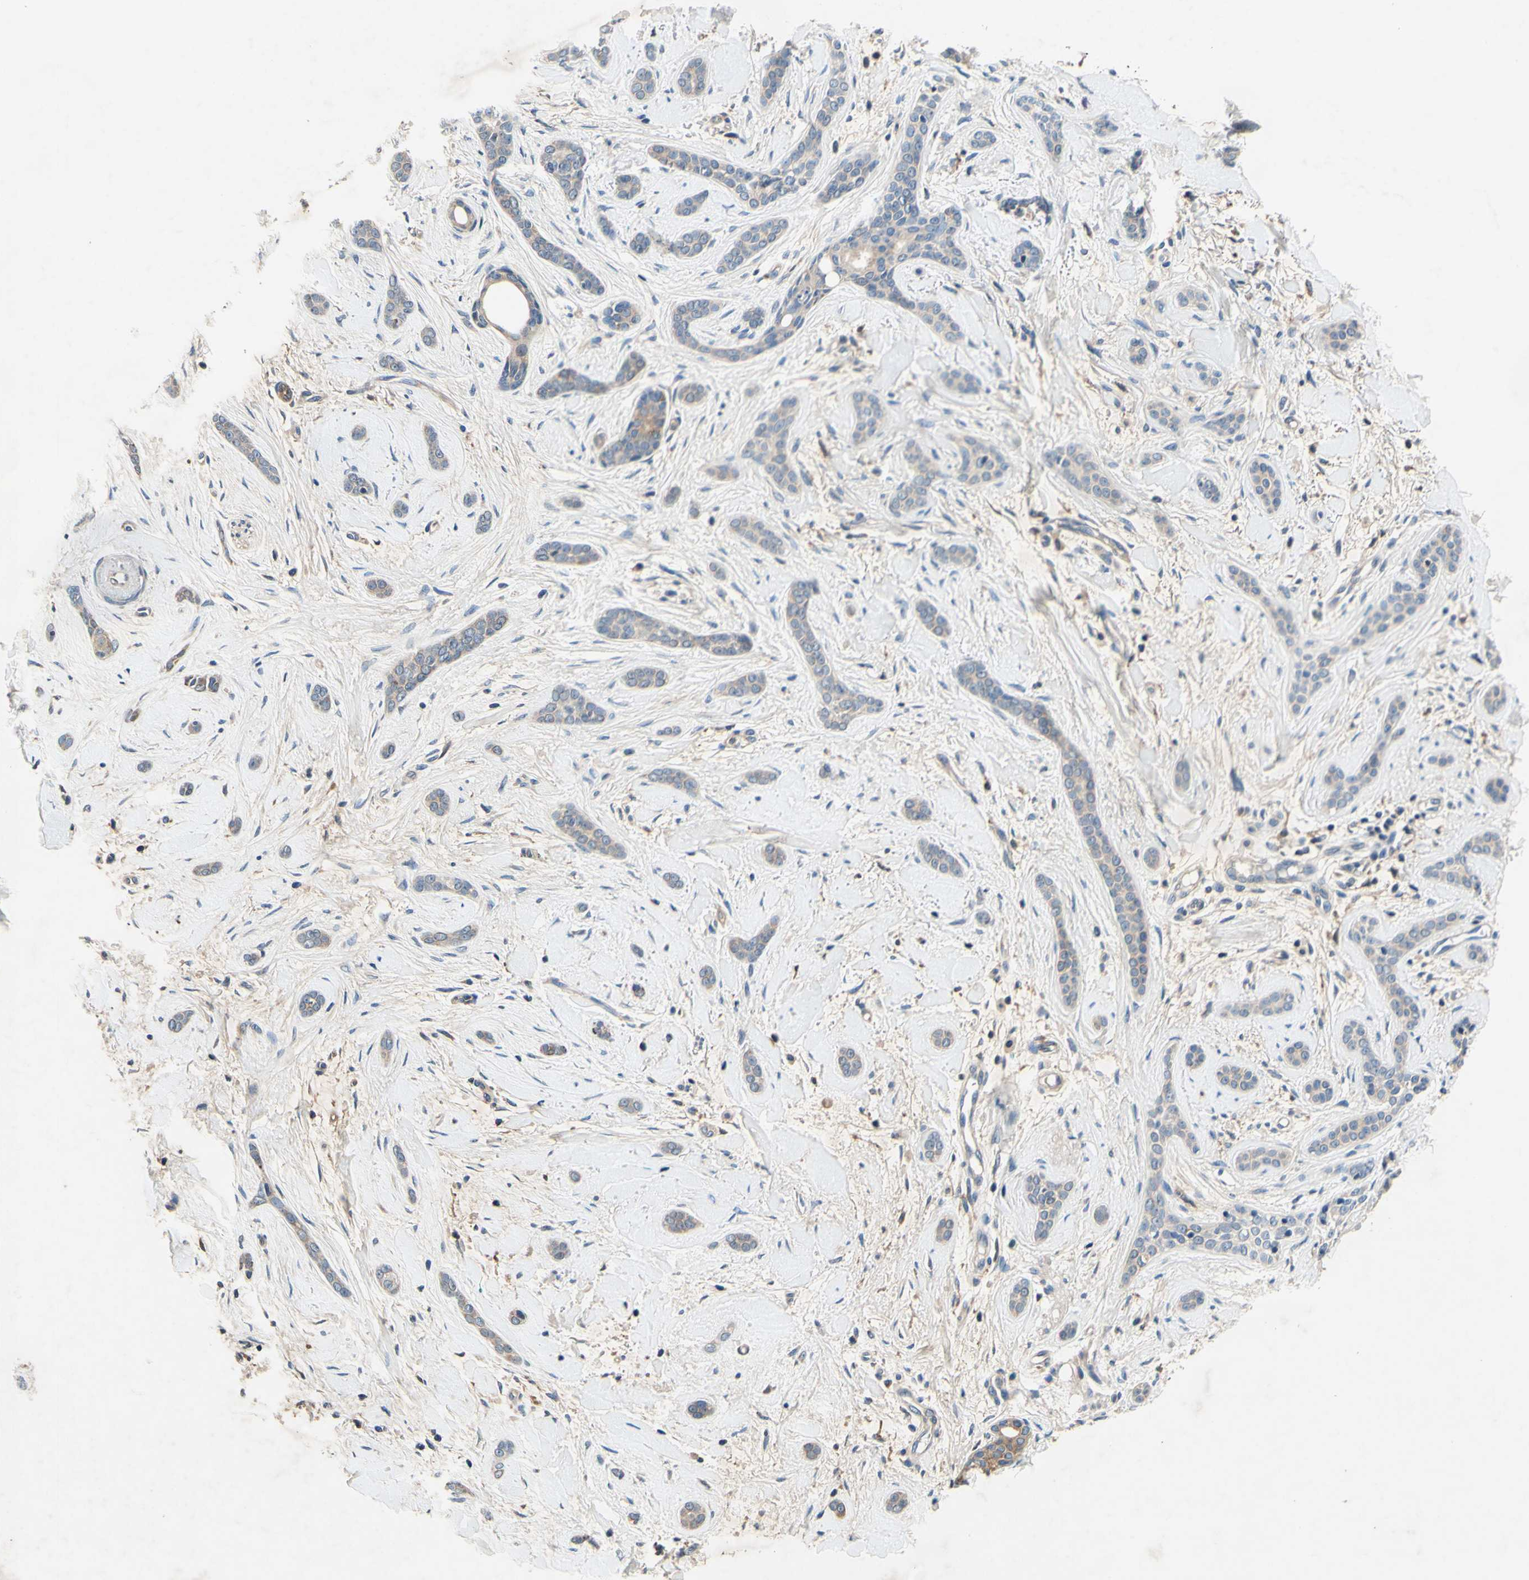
{"staining": {"intensity": "weak", "quantity": "25%-75%", "location": "cytoplasmic/membranous"}, "tissue": "skin cancer", "cell_type": "Tumor cells", "image_type": "cancer", "snomed": [{"axis": "morphology", "description": "Basal cell carcinoma"}, {"axis": "morphology", "description": "Adnexal tumor, benign"}, {"axis": "topography", "description": "Skin"}], "caption": "Immunohistochemistry histopathology image of basal cell carcinoma (skin) stained for a protein (brown), which exhibits low levels of weak cytoplasmic/membranous expression in about 25%-75% of tumor cells.", "gene": "PLA2G4A", "patient": {"sex": "female", "age": 42}}